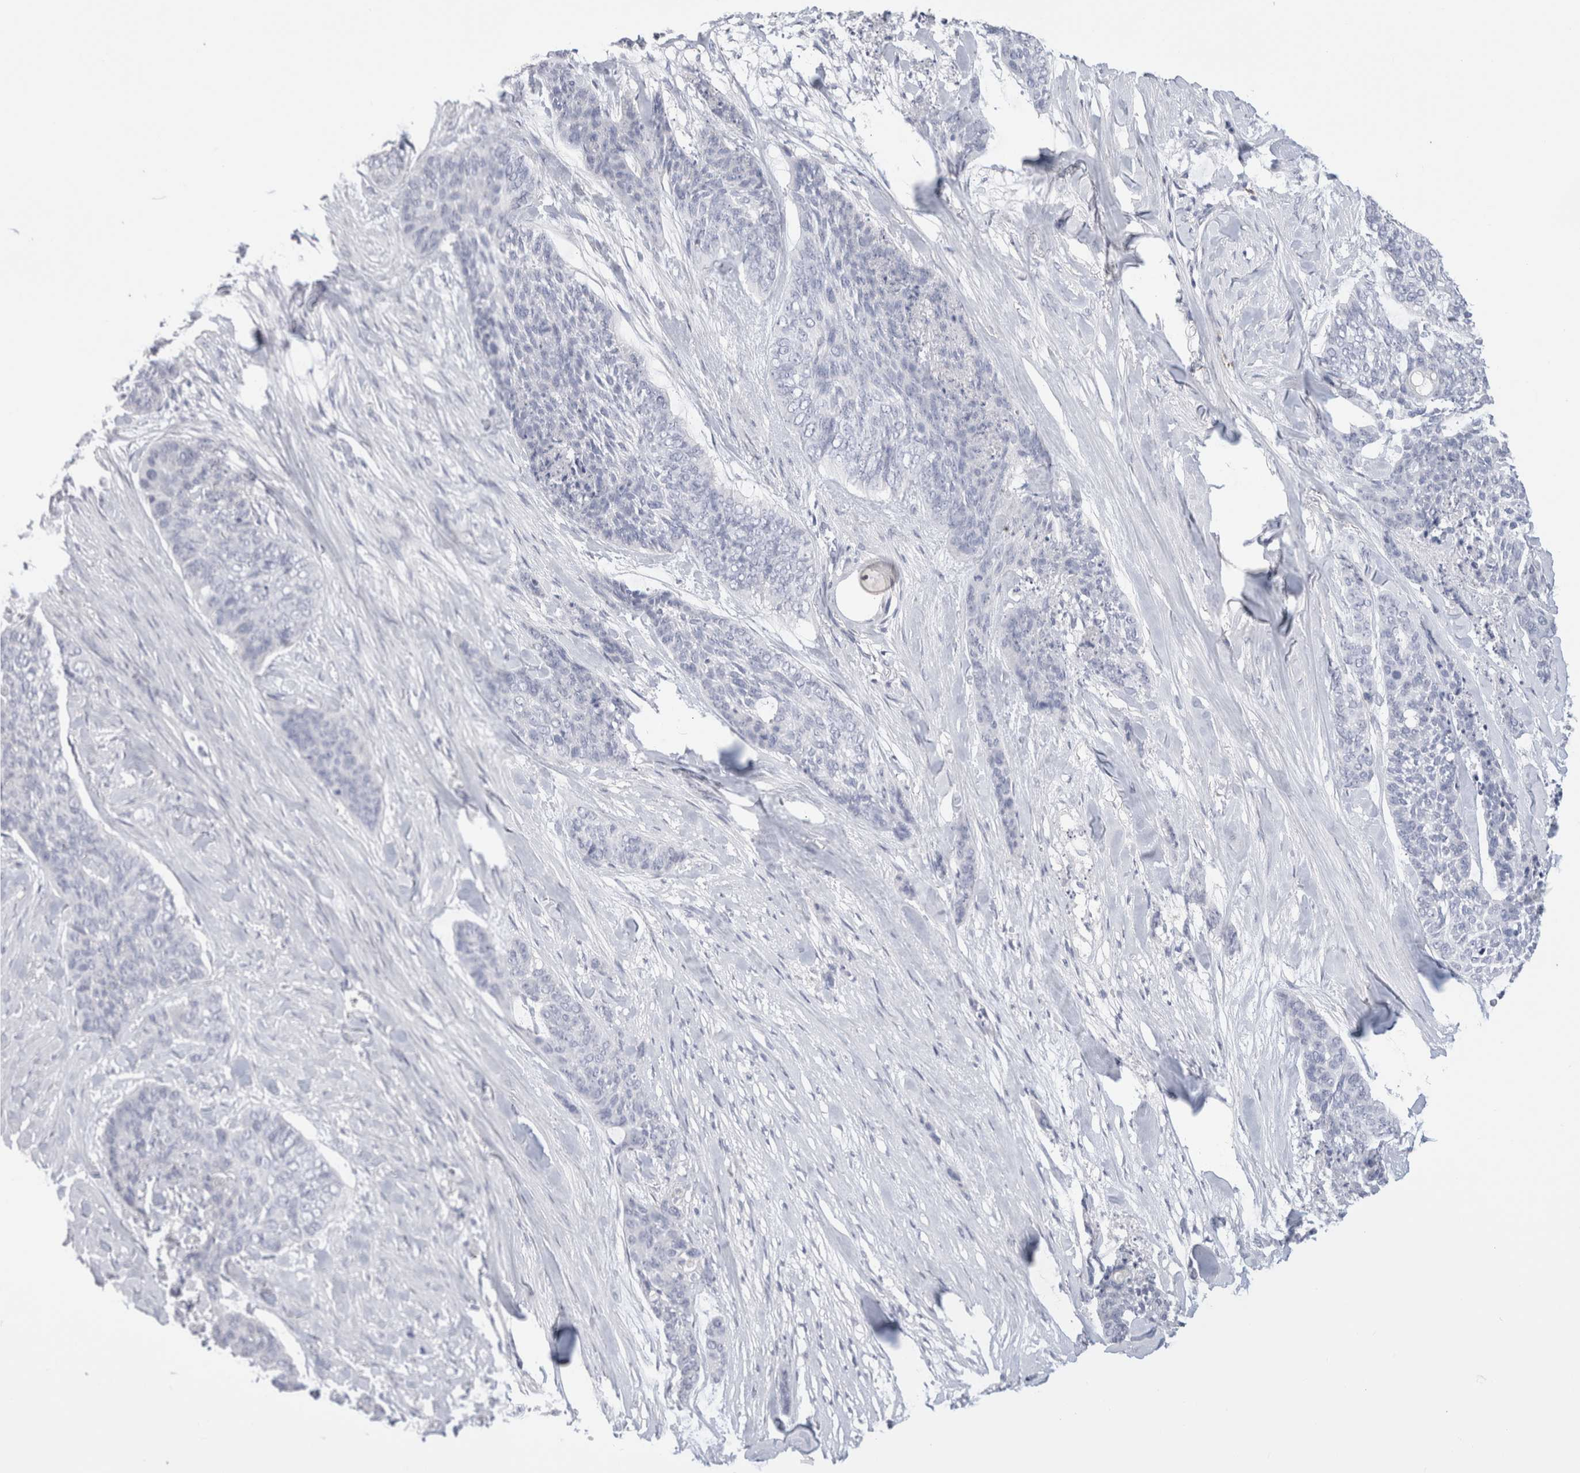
{"staining": {"intensity": "negative", "quantity": "none", "location": "none"}, "tissue": "skin cancer", "cell_type": "Tumor cells", "image_type": "cancer", "snomed": [{"axis": "morphology", "description": "Basal cell carcinoma"}, {"axis": "topography", "description": "Skin"}], "caption": "This is a micrograph of immunohistochemistry (IHC) staining of skin cancer, which shows no positivity in tumor cells.", "gene": "CD38", "patient": {"sex": "female", "age": 64}}